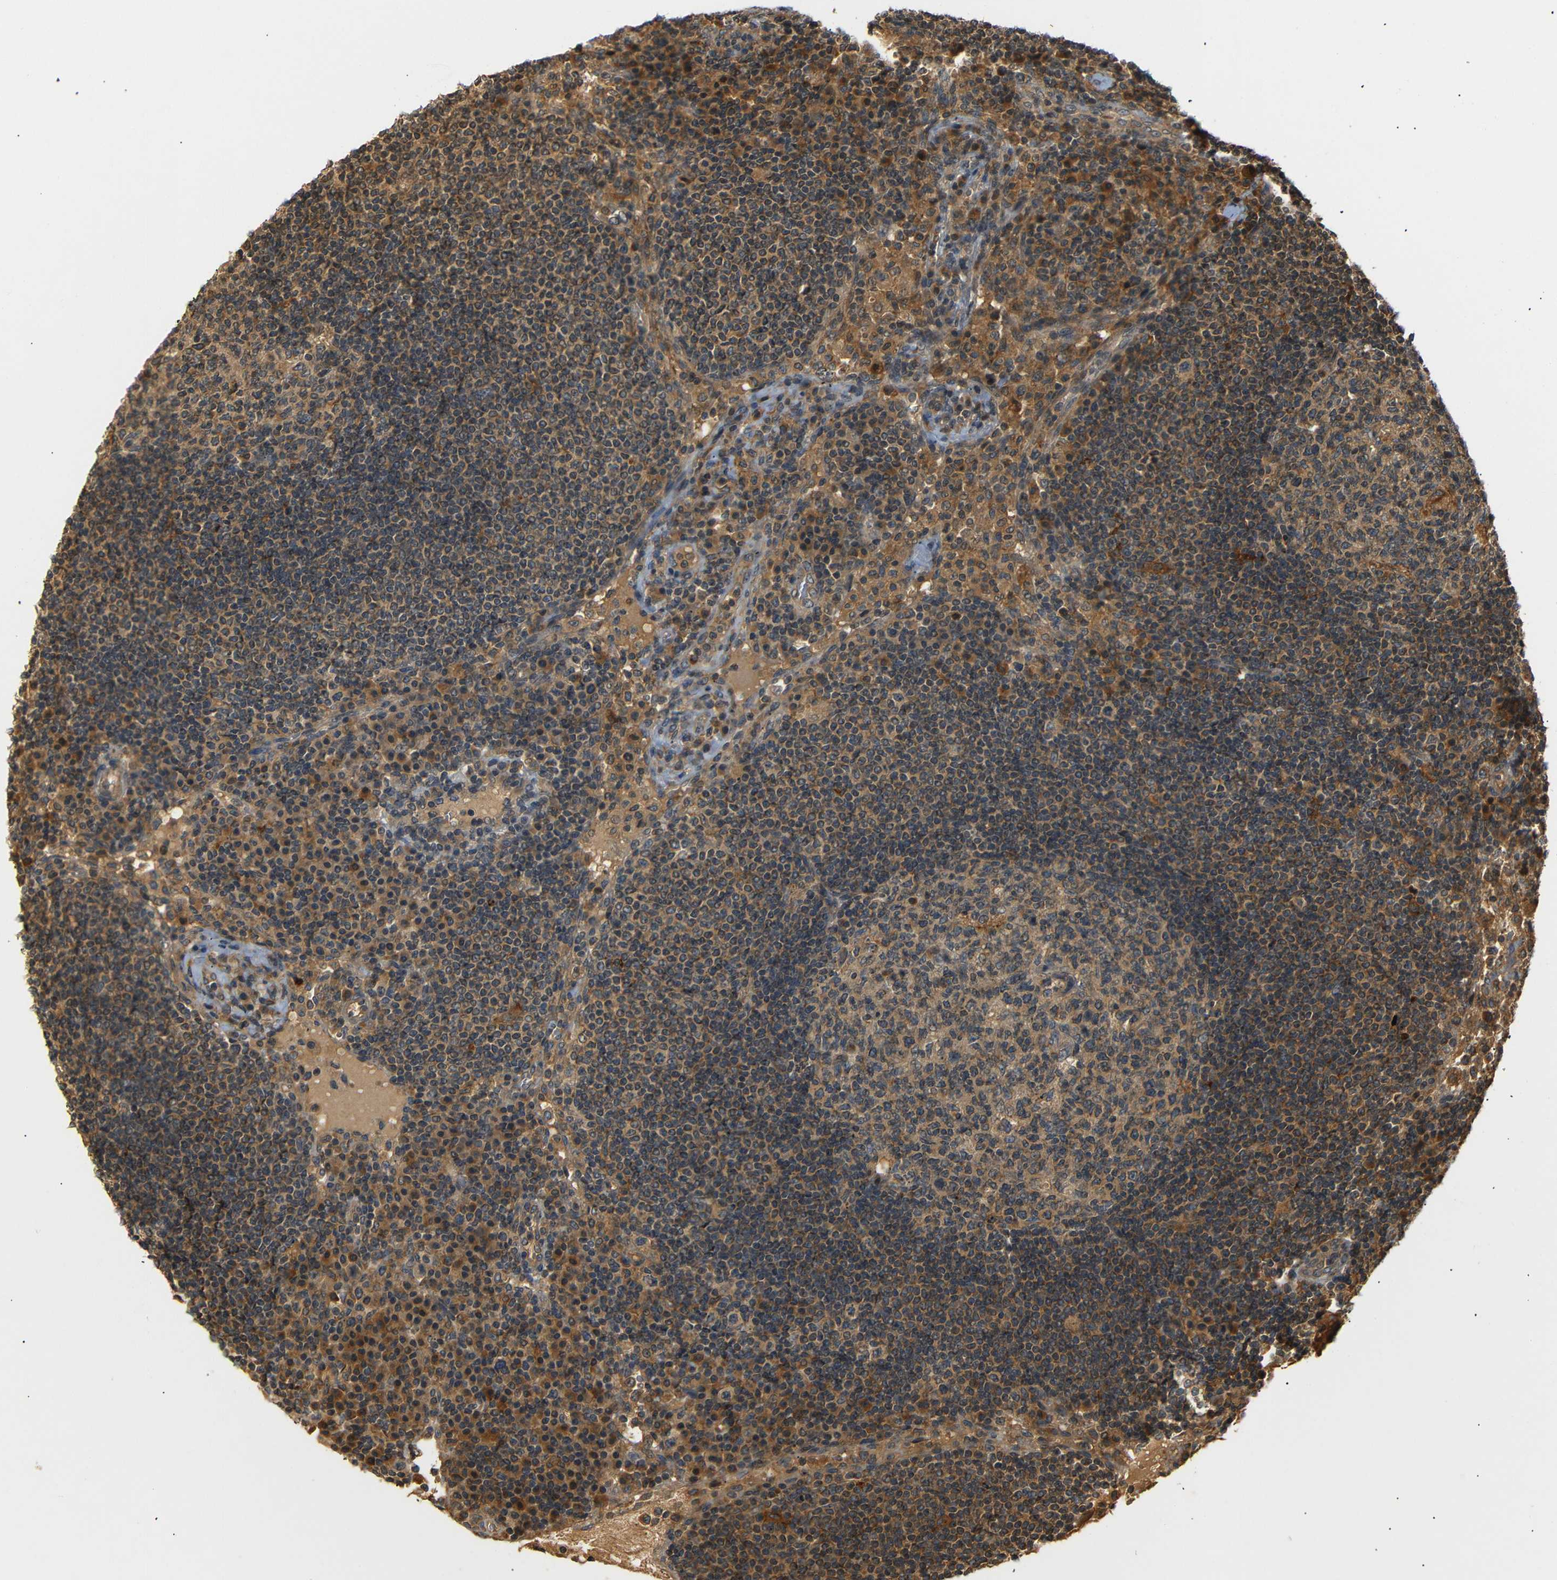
{"staining": {"intensity": "moderate", "quantity": ">75%", "location": "cytoplasmic/membranous"}, "tissue": "lymph node", "cell_type": "Germinal center cells", "image_type": "normal", "snomed": [{"axis": "morphology", "description": "Normal tissue, NOS"}, {"axis": "topography", "description": "Lymph node"}], "caption": "Approximately >75% of germinal center cells in unremarkable human lymph node show moderate cytoplasmic/membranous protein staining as visualized by brown immunohistochemical staining.", "gene": "TANK", "patient": {"sex": "female", "age": 53}}